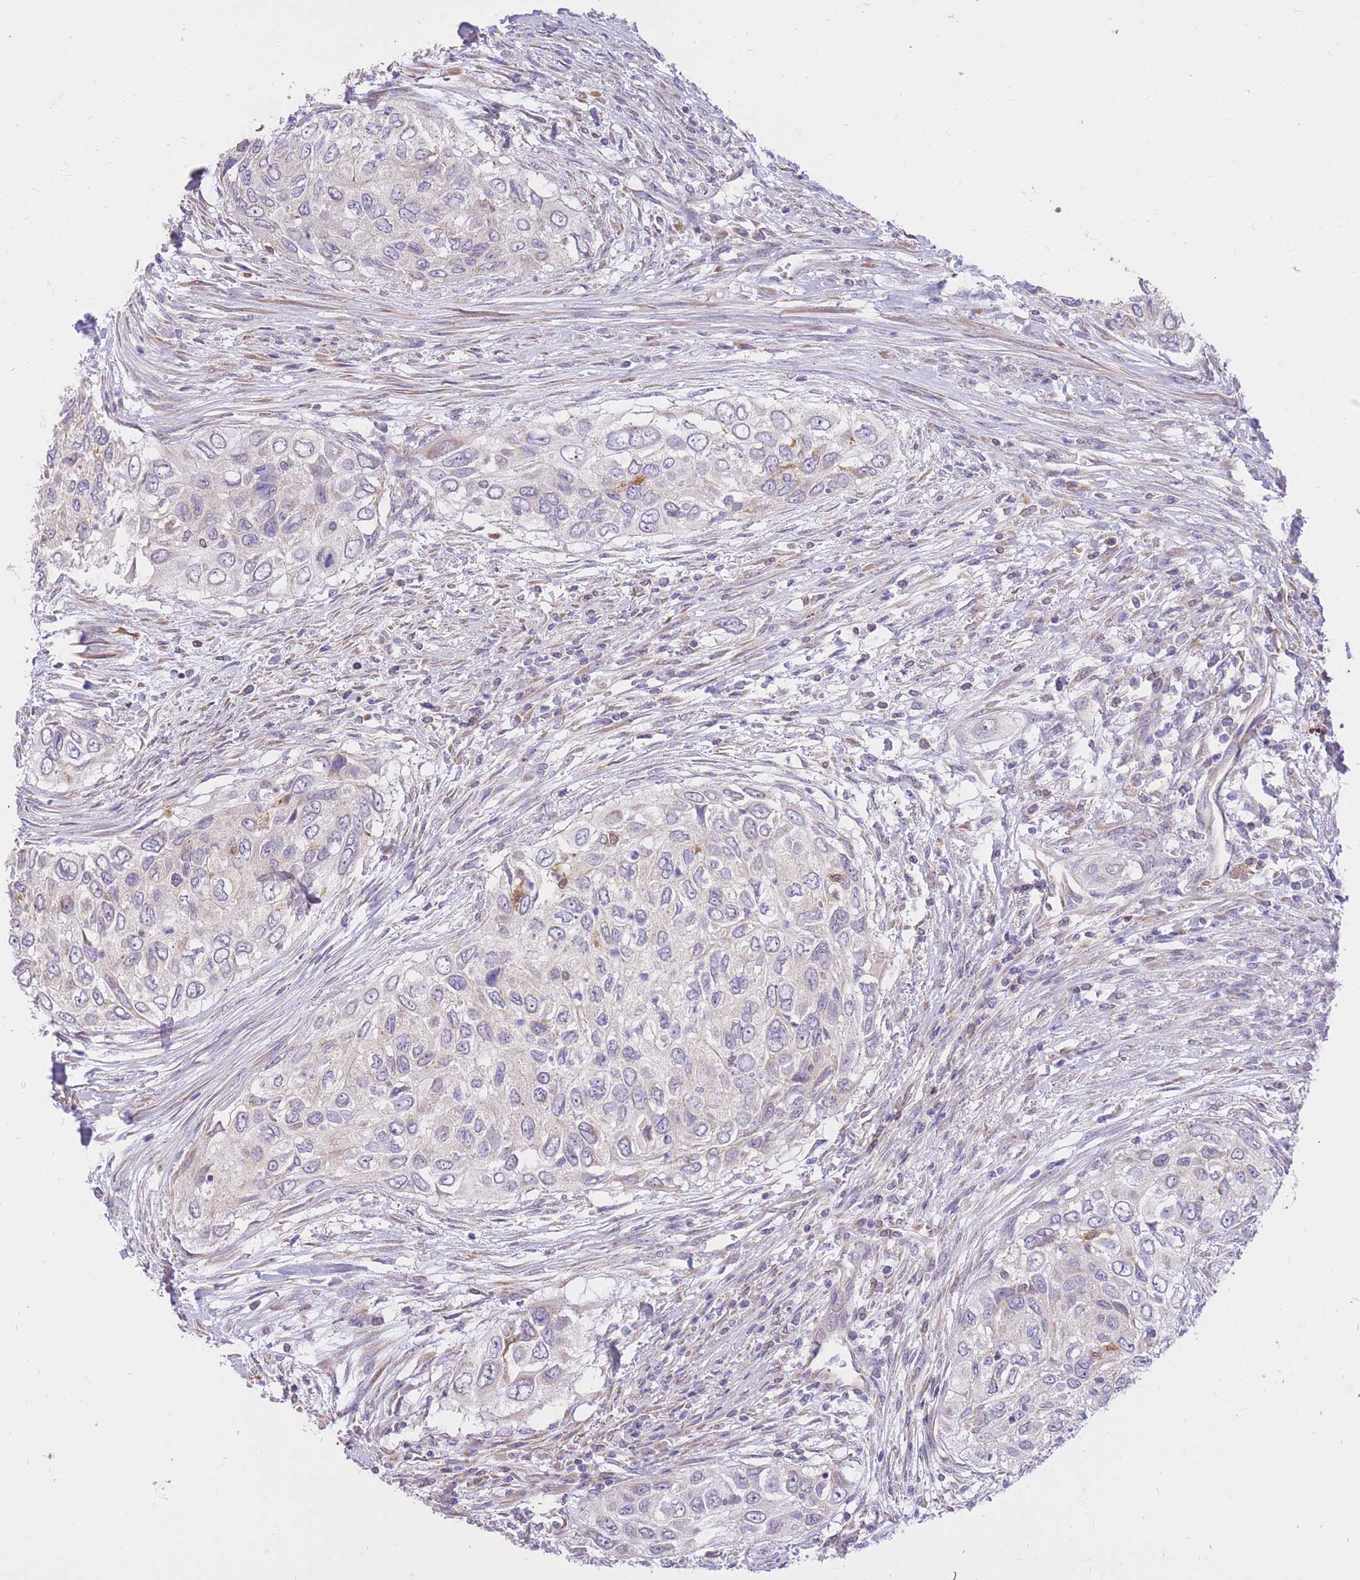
{"staining": {"intensity": "weak", "quantity": "<25%", "location": "cytoplasmic/membranous"}, "tissue": "urothelial cancer", "cell_type": "Tumor cells", "image_type": "cancer", "snomed": [{"axis": "morphology", "description": "Urothelial carcinoma, High grade"}, {"axis": "topography", "description": "Urinary bladder"}], "caption": "The immunohistochemistry photomicrograph has no significant positivity in tumor cells of urothelial cancer tissue.", "gene": "TOPAZ1", "patient": {"sex": "female", "age": 60}}